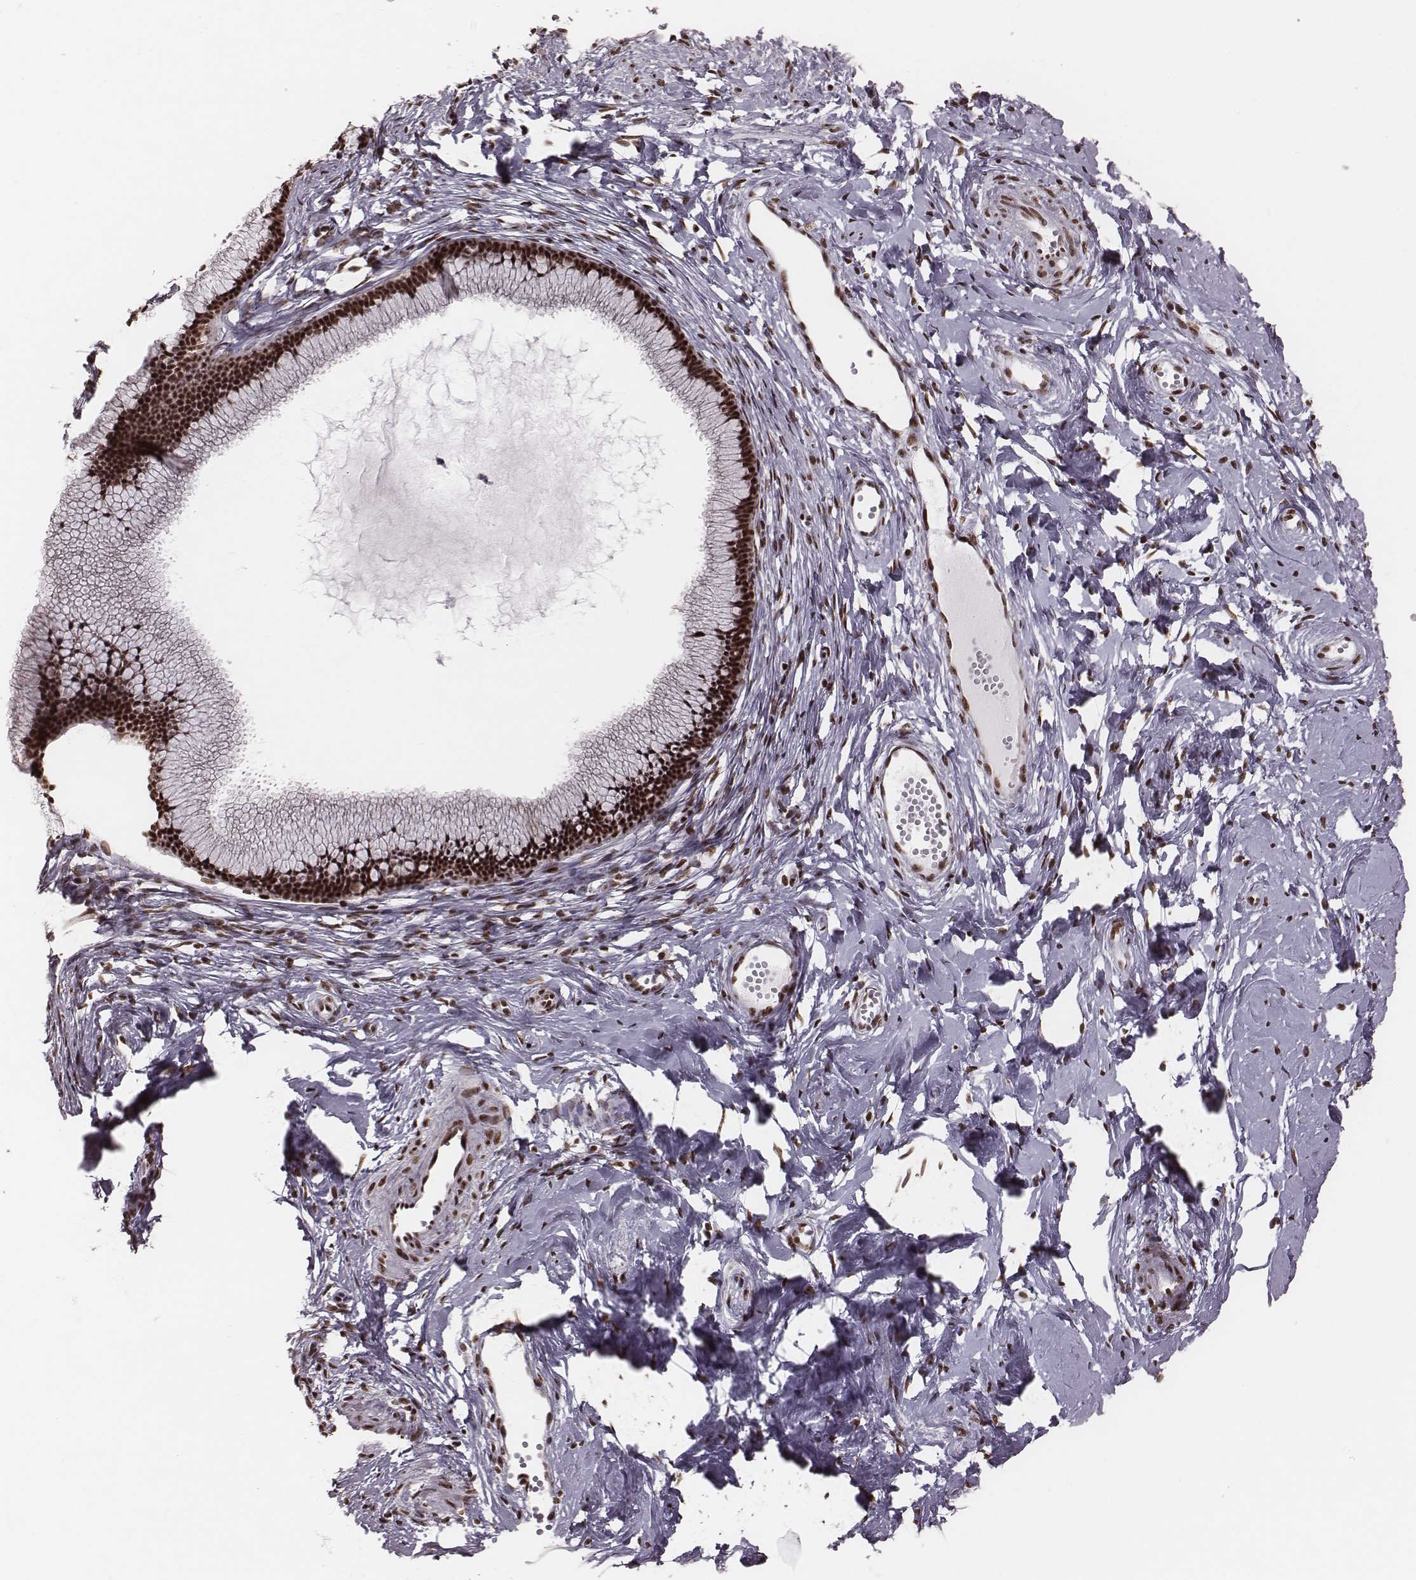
{"staining": {"intensity": "strong", "quantity": ">75%", "location": "nuclear"}, "tissue": "cervix", "cell_type": "Glandular cells", "image_type": "normal", "snomed": [{"axis": "morphology", "description": "Normal tissue, NOS"}, {"axis": "topography", "description": "Cervix"}], "caption": "The immunohistochemical stain highlights strong nuclear staining in glandular cells of normal cervix.", "gene": "LUC7L", "patient": {"sex": "female", "age": 40}}